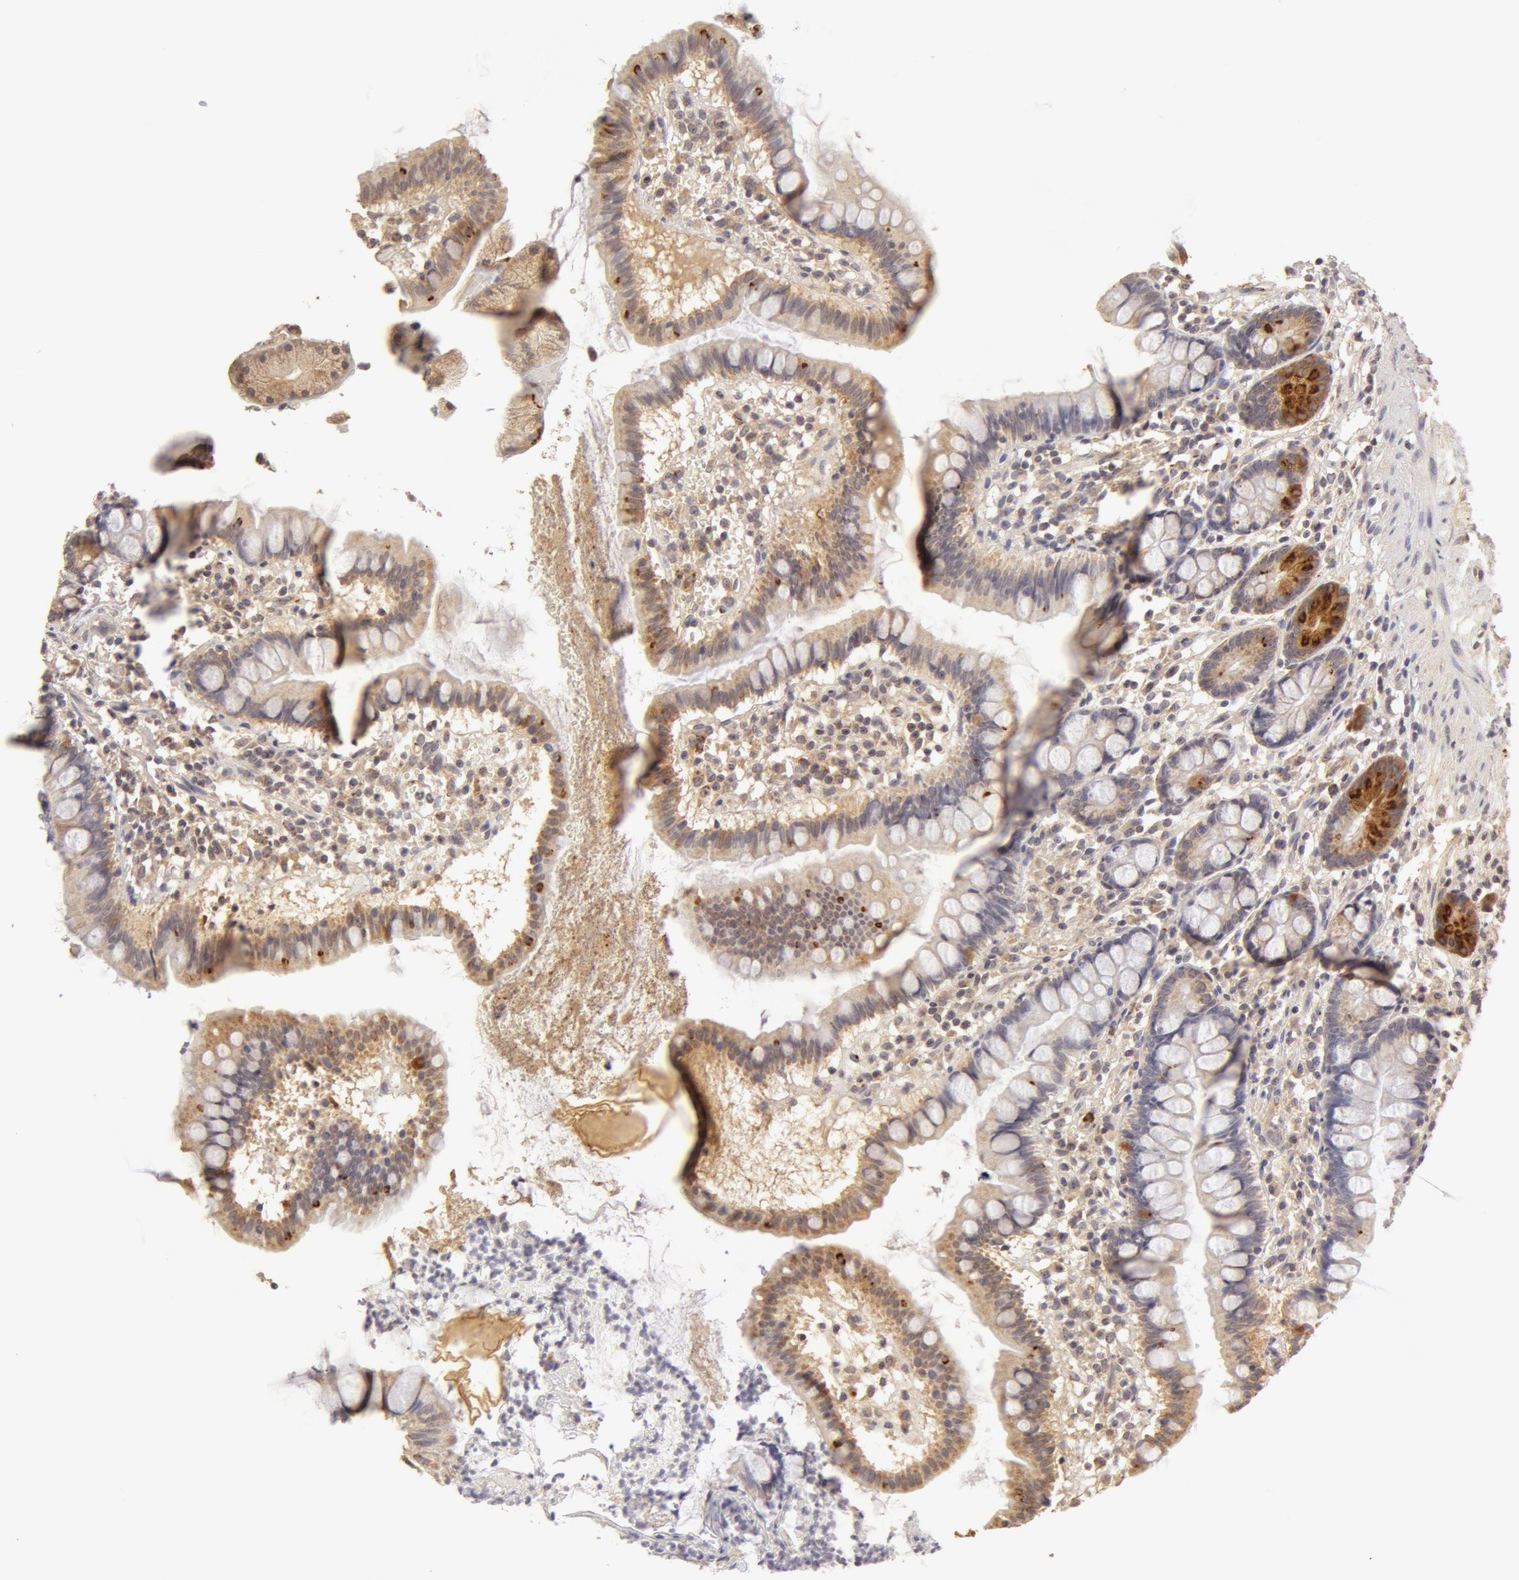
{"staining": {"intensity": "moderate", "quantity": "<25%", "location": "cytoplasmic/membranous"}, "tissue": "small intestine", "cell_type": "Glandular cells", "image_type": "normal", "snomed": [{"axis": "morphology", "description": "Normal tissue, NOS"}, {"axis": "topography", "description": "Small intestine"}], "caption": "Small intestine stained with IHC demonstrates moderate cytoplasmic/membranous staining in approximately <25% of glandular cells.", "gene": "ADPRH", "patient": {"sex": "female", "age": 51}}